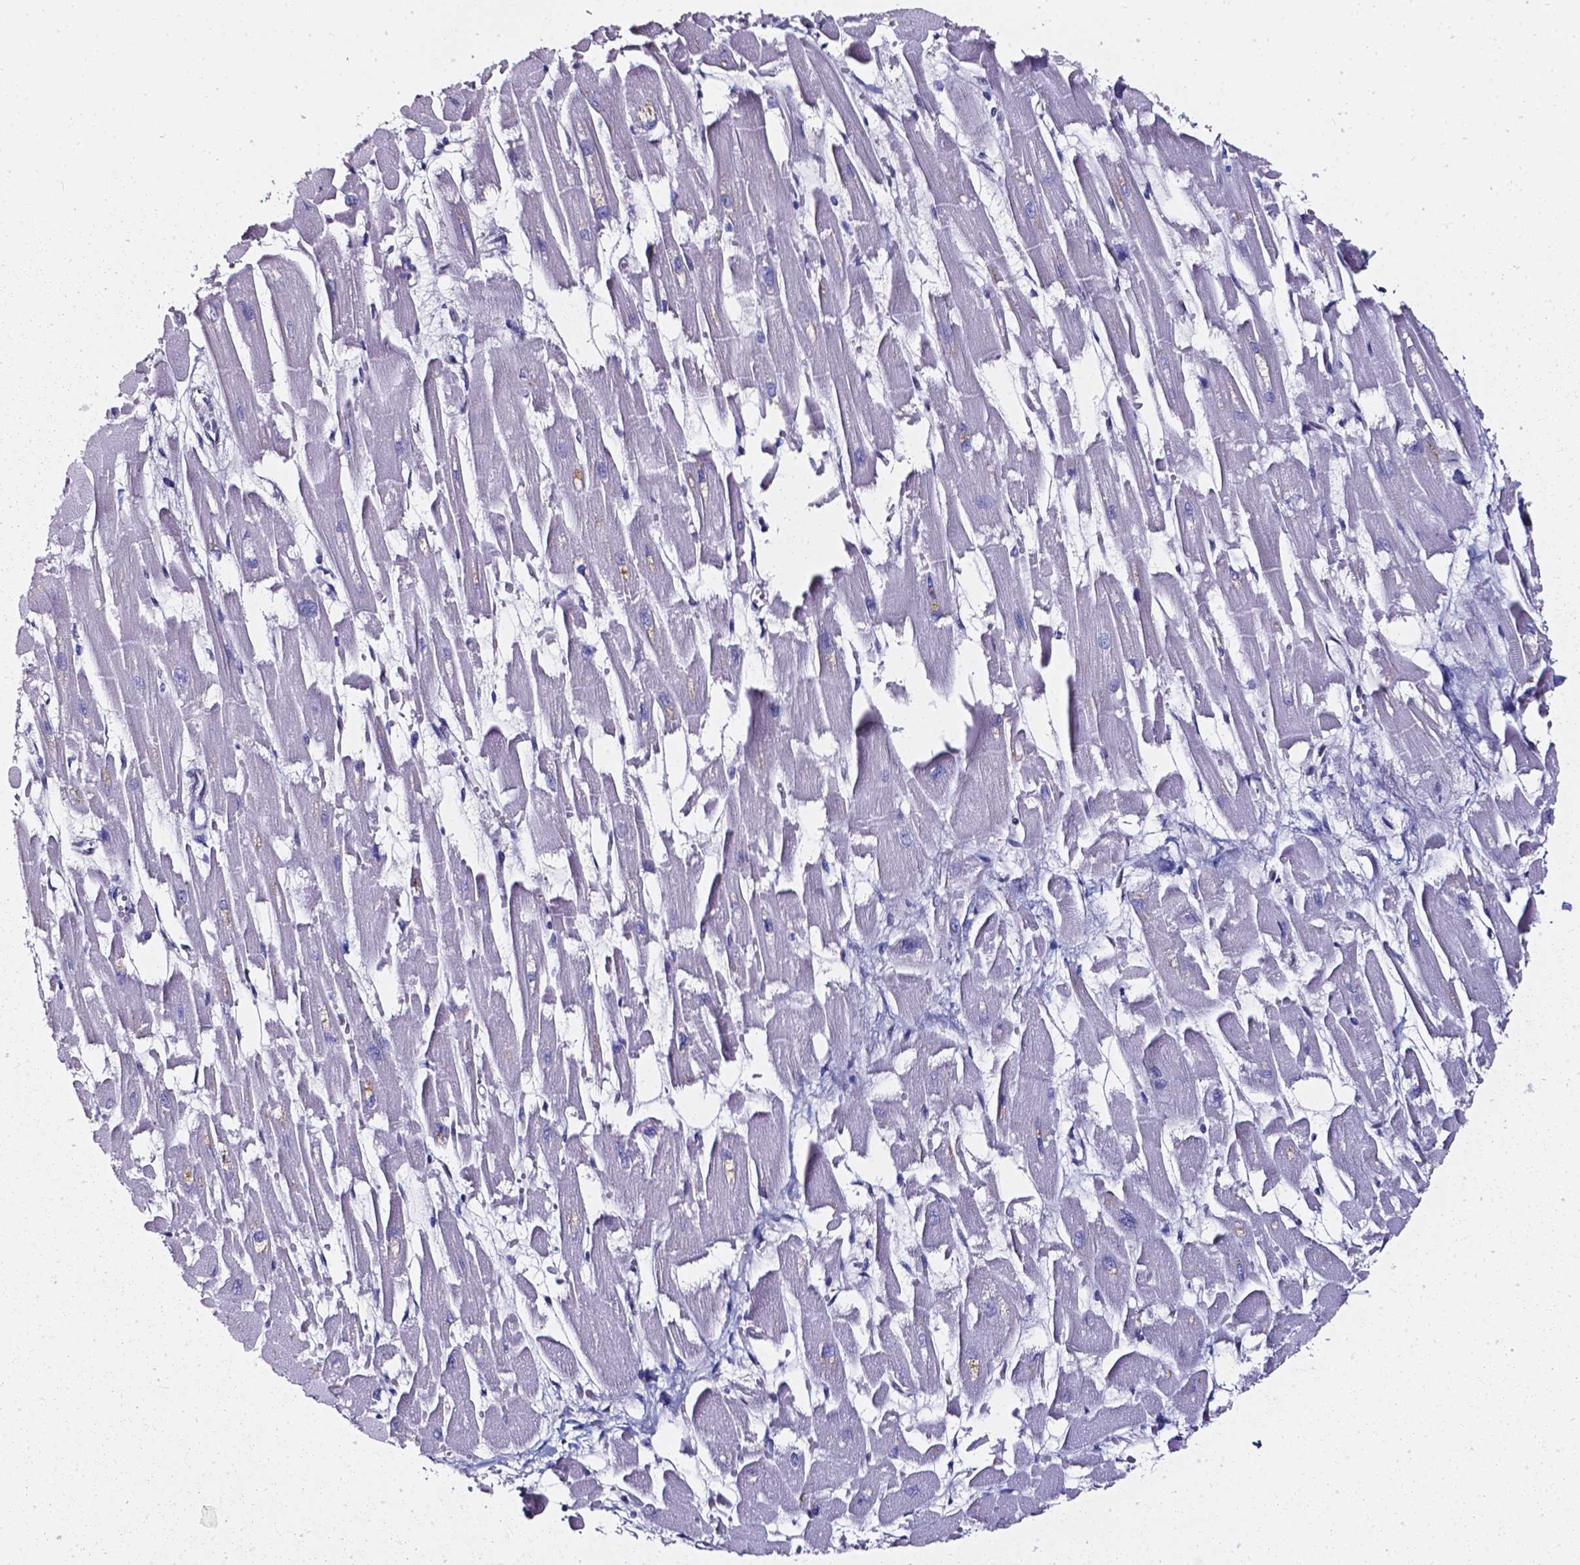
{"staining": {"intensity": "negative", "quantity": "none", "location": "none"}, "tissue": "heart muscle", "cell_type": "Cardiomyocytes", "image_type": "normal", "snomed": [{"axis": "morphology", "description": "Normal tissue, NOS"}, {"axis": "topography", "description": "Heart"}], "caption": "High power microscopy image of an immunohistochemistry (IHC) micrograph of benign heart muscle, revealing no significant staining in cardiomyocytes. Nuclei are stained in blue.", "gene": "AKR1B10", "patient": {"sex": "female", "age": 52}}